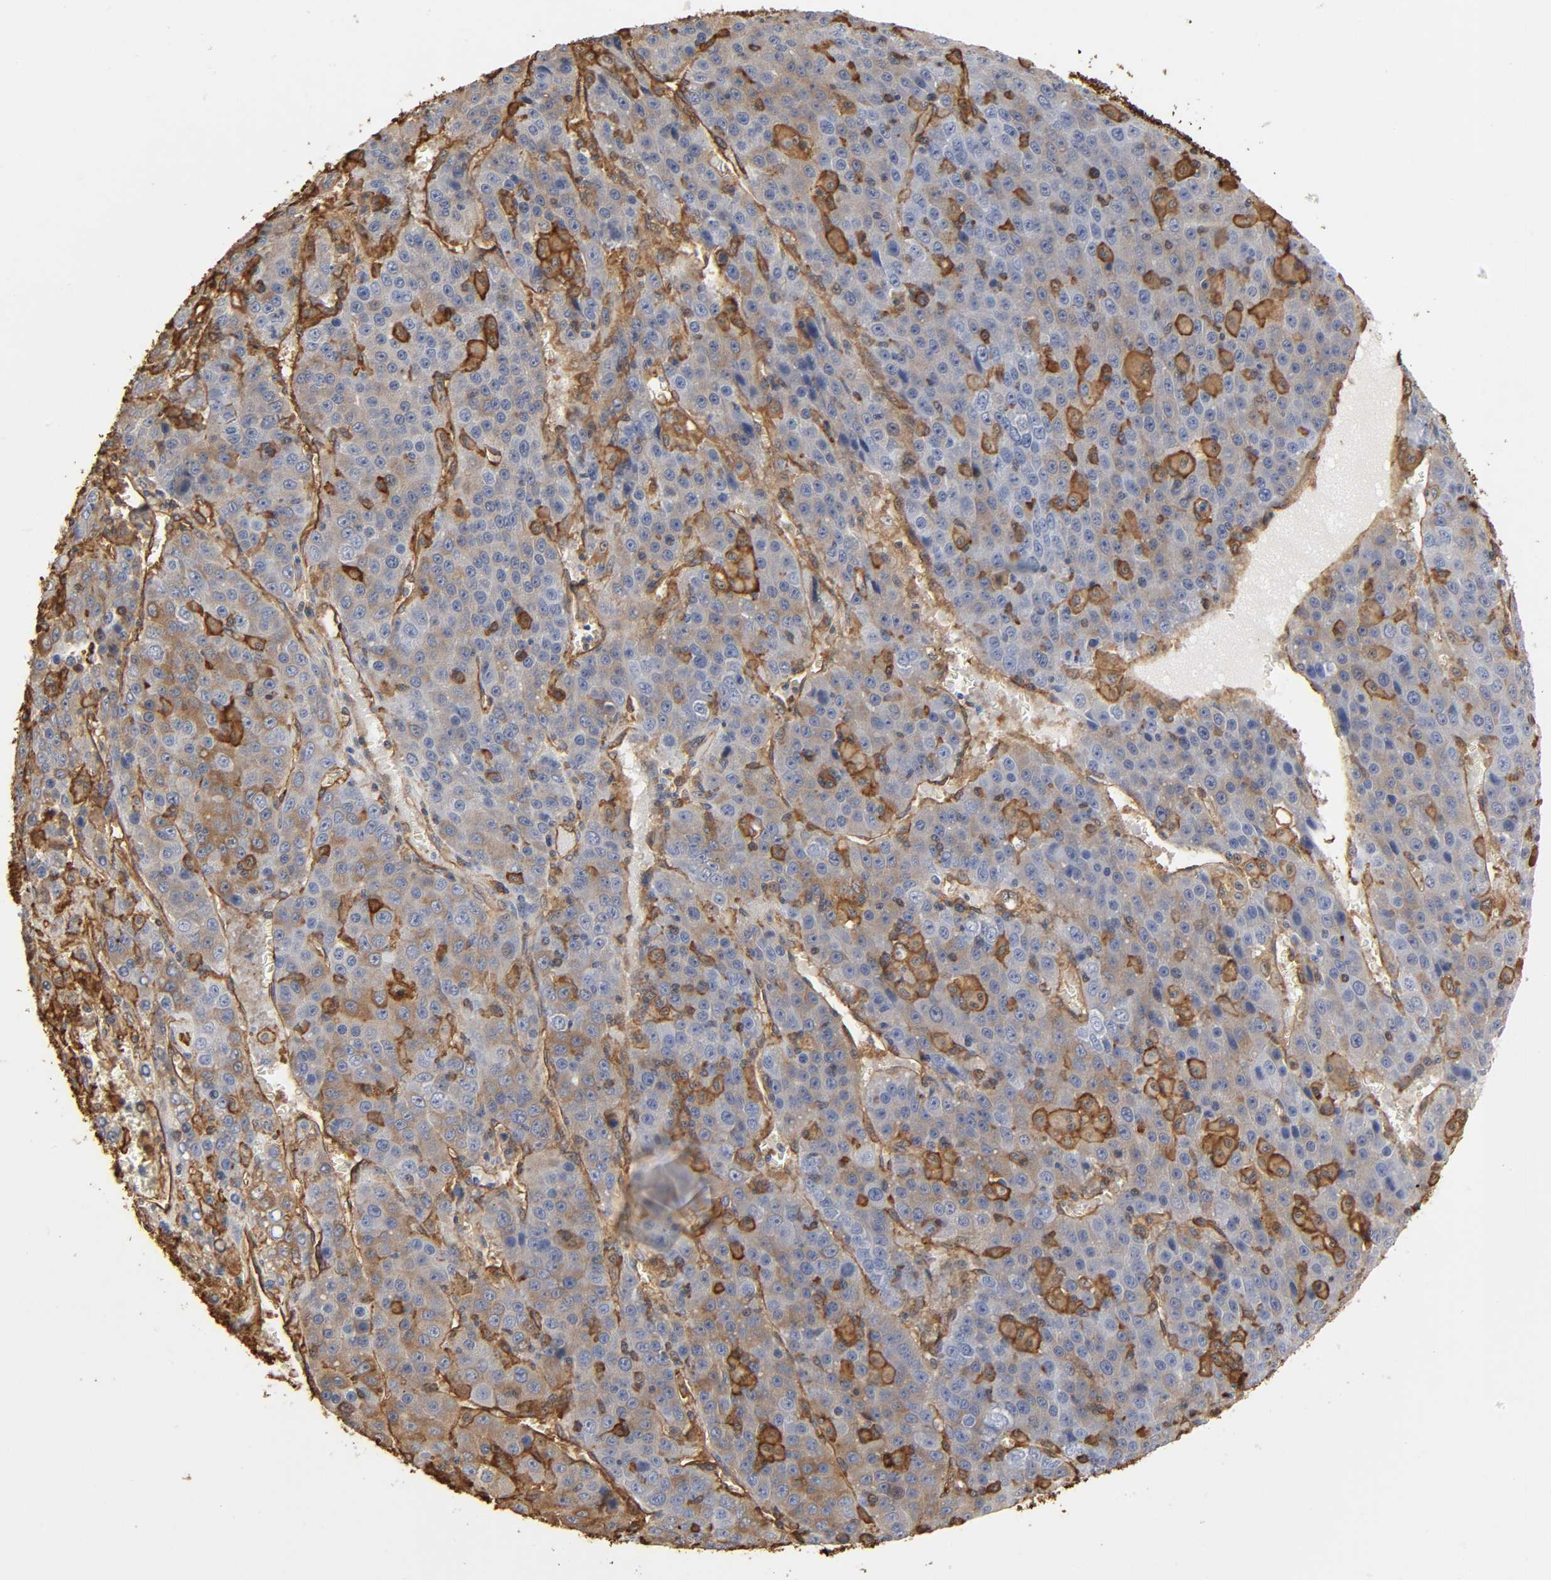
{"staining": {"intensity": "moderate", "quantity": "25%-75%", "location": "cytoplasmic/membranous"}, "tissue": "liver cancer", "cell_type": "Tumor cells", "image_type": "cancer", "snomed": [{"axis": "morphology", "description": "Carcinoma, Hepatocellular, NOS"}, {"axis": "topography", "description": "Liver"}], "caption": "A brown stain shows moderate cytoplasmic/membranous staining of a protein in liver cancer tumor cells.", "gene": "ANXA2", "patient": {"sex": "female", "age": 53}}